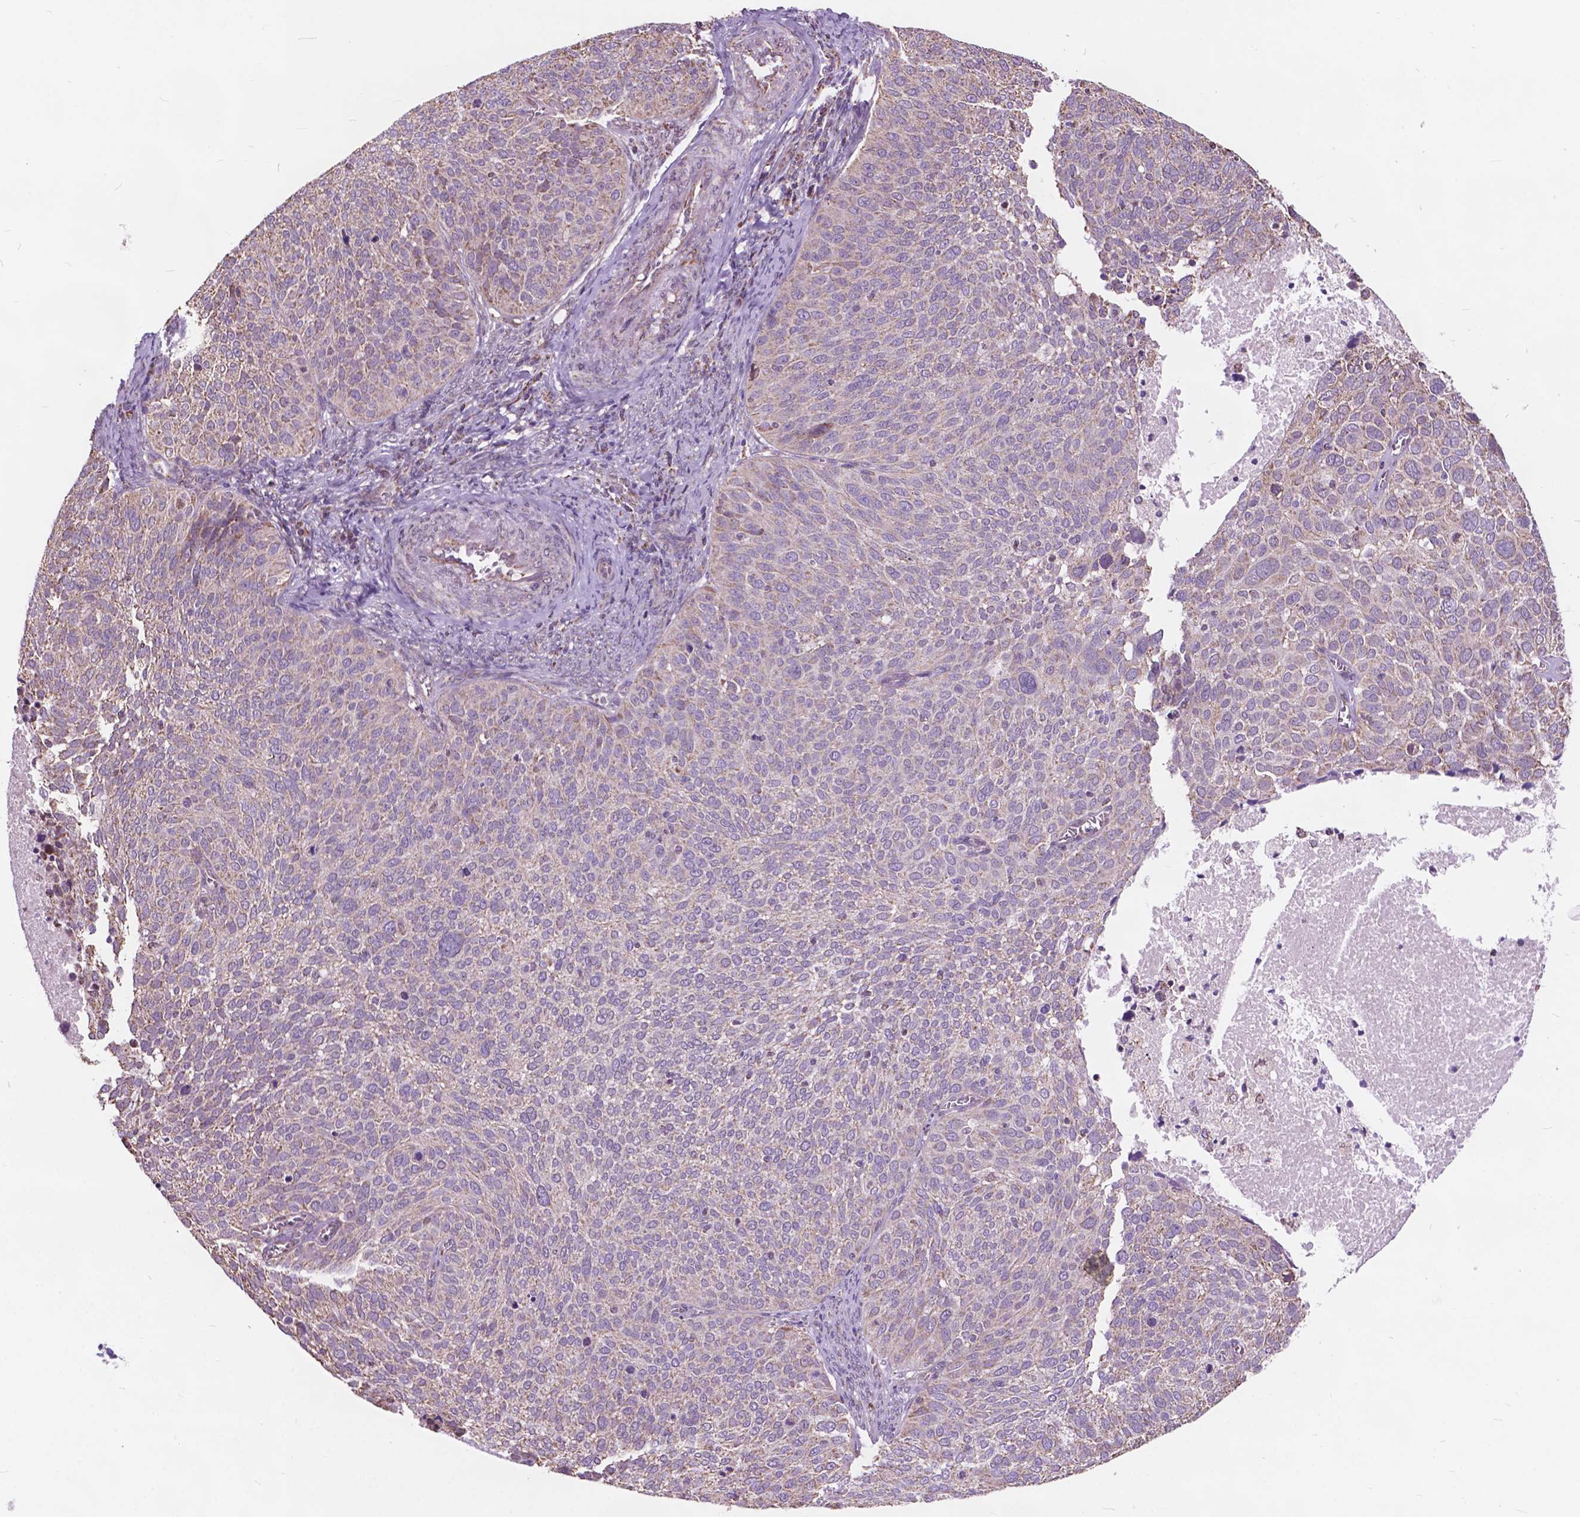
{"staining": {"intensity": "weak", "quantity": "25%-75%", "location": "cytoplasmic/membranous"}, "tissue": "cervical cancer", "cell_type": "Tumor cells", "image_type": "cancer", "snomed": [{"axis": "morphology", "description": "Squamous cell carcinoma, NOS"}, {"axis": "topography", "description": "Cervix"}], "caption": "Immunohistochemistry micrograph of neoplastic tissue: human squamous cell carcinoma (cervical) stained using IHC reveals low levels of weak protein expression localized specifically in the cytoplasmic/membranous of tumor cells, appearing as a cytoplasmic/membranous brown color.", "gene": "SCOC", "patient": {"sex": "female", "age": 39}}